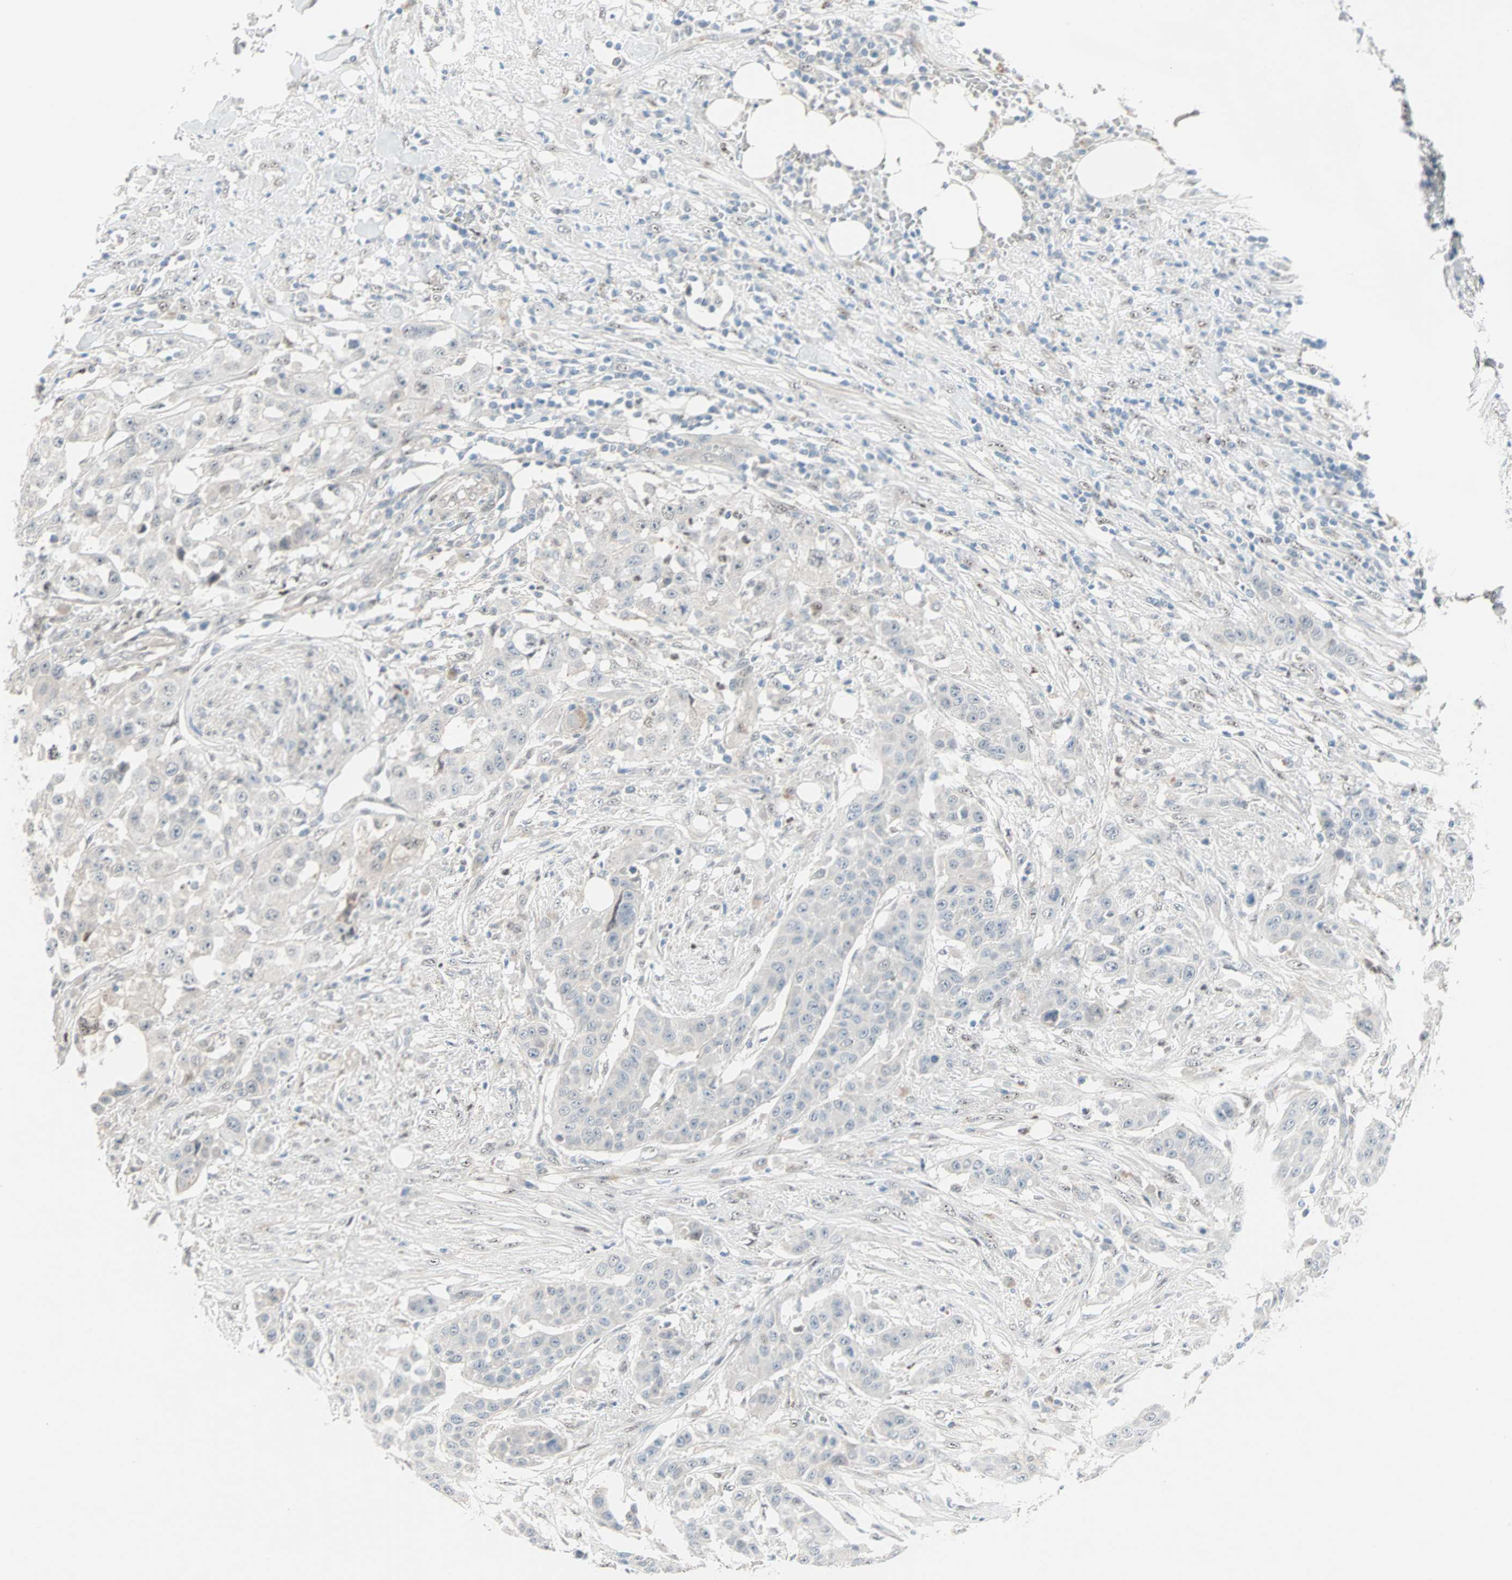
{"staining": {"intensity": "negative", "quantity": "none", "location": "none"}, "tissue": "urothelial cancer", "cell_type": "Tumor cells", "image_type": "cancer", "snomed": [{"axis": "morphology", "description": "Urothelial carcinoma, High grade"}, {"axis": "topography", "description": "Urinary bladder"}], "caption": "Immunohistochemical staining of human urothelial cancer shows no significant staining in tumor cells.", "gene": "CAND2", "patient": {"sex": "male", "age": 74}}